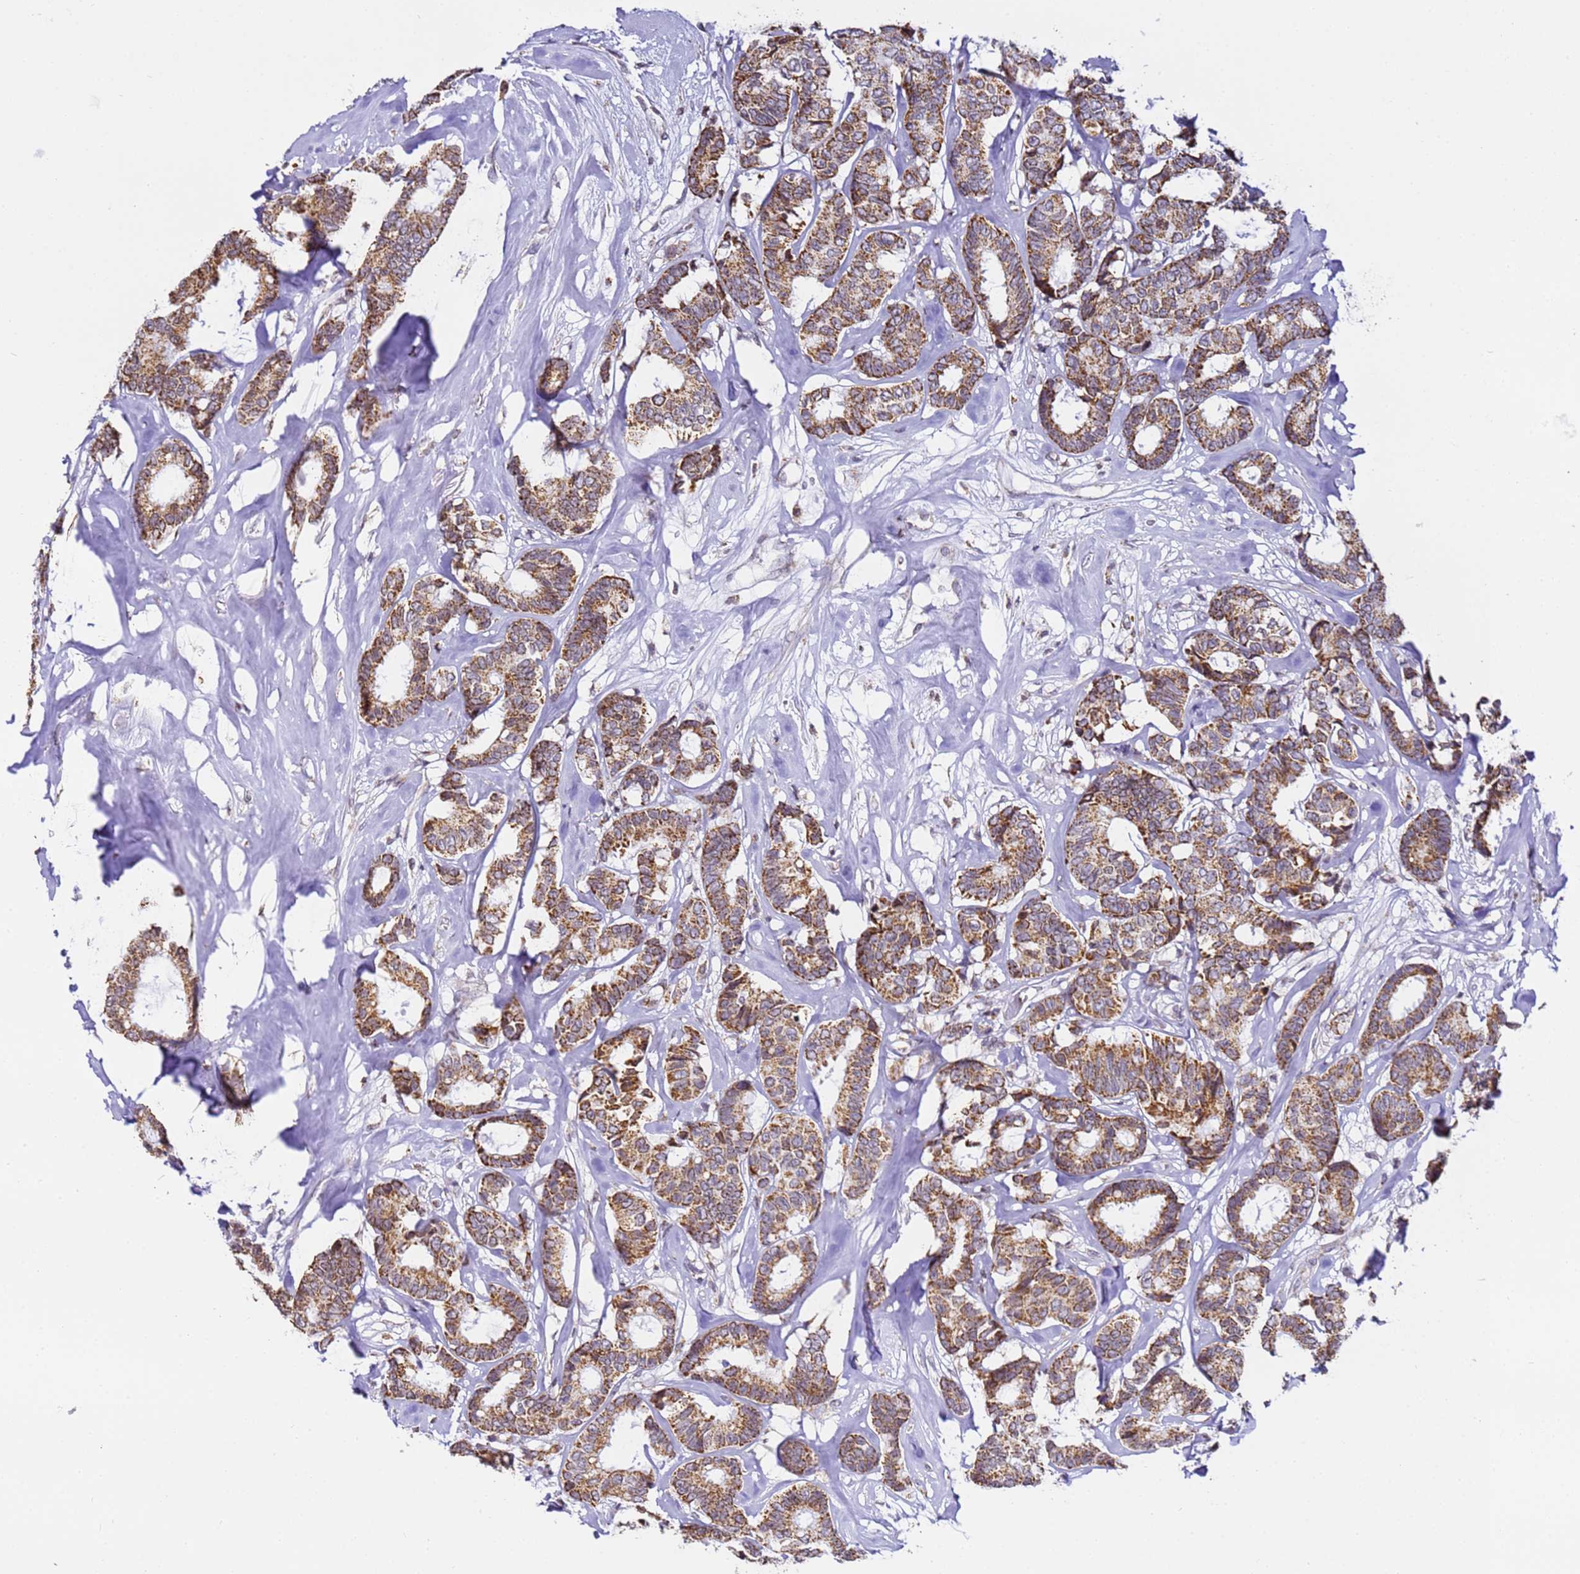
{"staining": {"intensity": "moderate", "quantity": ">75%", "location": "cytoplasmic/membranous"}, "tissue": "breast cancer", "cell_type": "Tumor cells", "image_type": "cancer", "snomed": [{"axis": "morphology", "description": "Duct carcinoma"}, {"axis": "topography", "description": "Breast"}], "caption": "Human breast invasive ductal carcinoma stained with a brown dye exhibits moderate cytoplasmic/membranous positive staining in about >75% of tumor cells.", "gene": "HSPE1", "patient": {"sex": "female", "age": 87}}